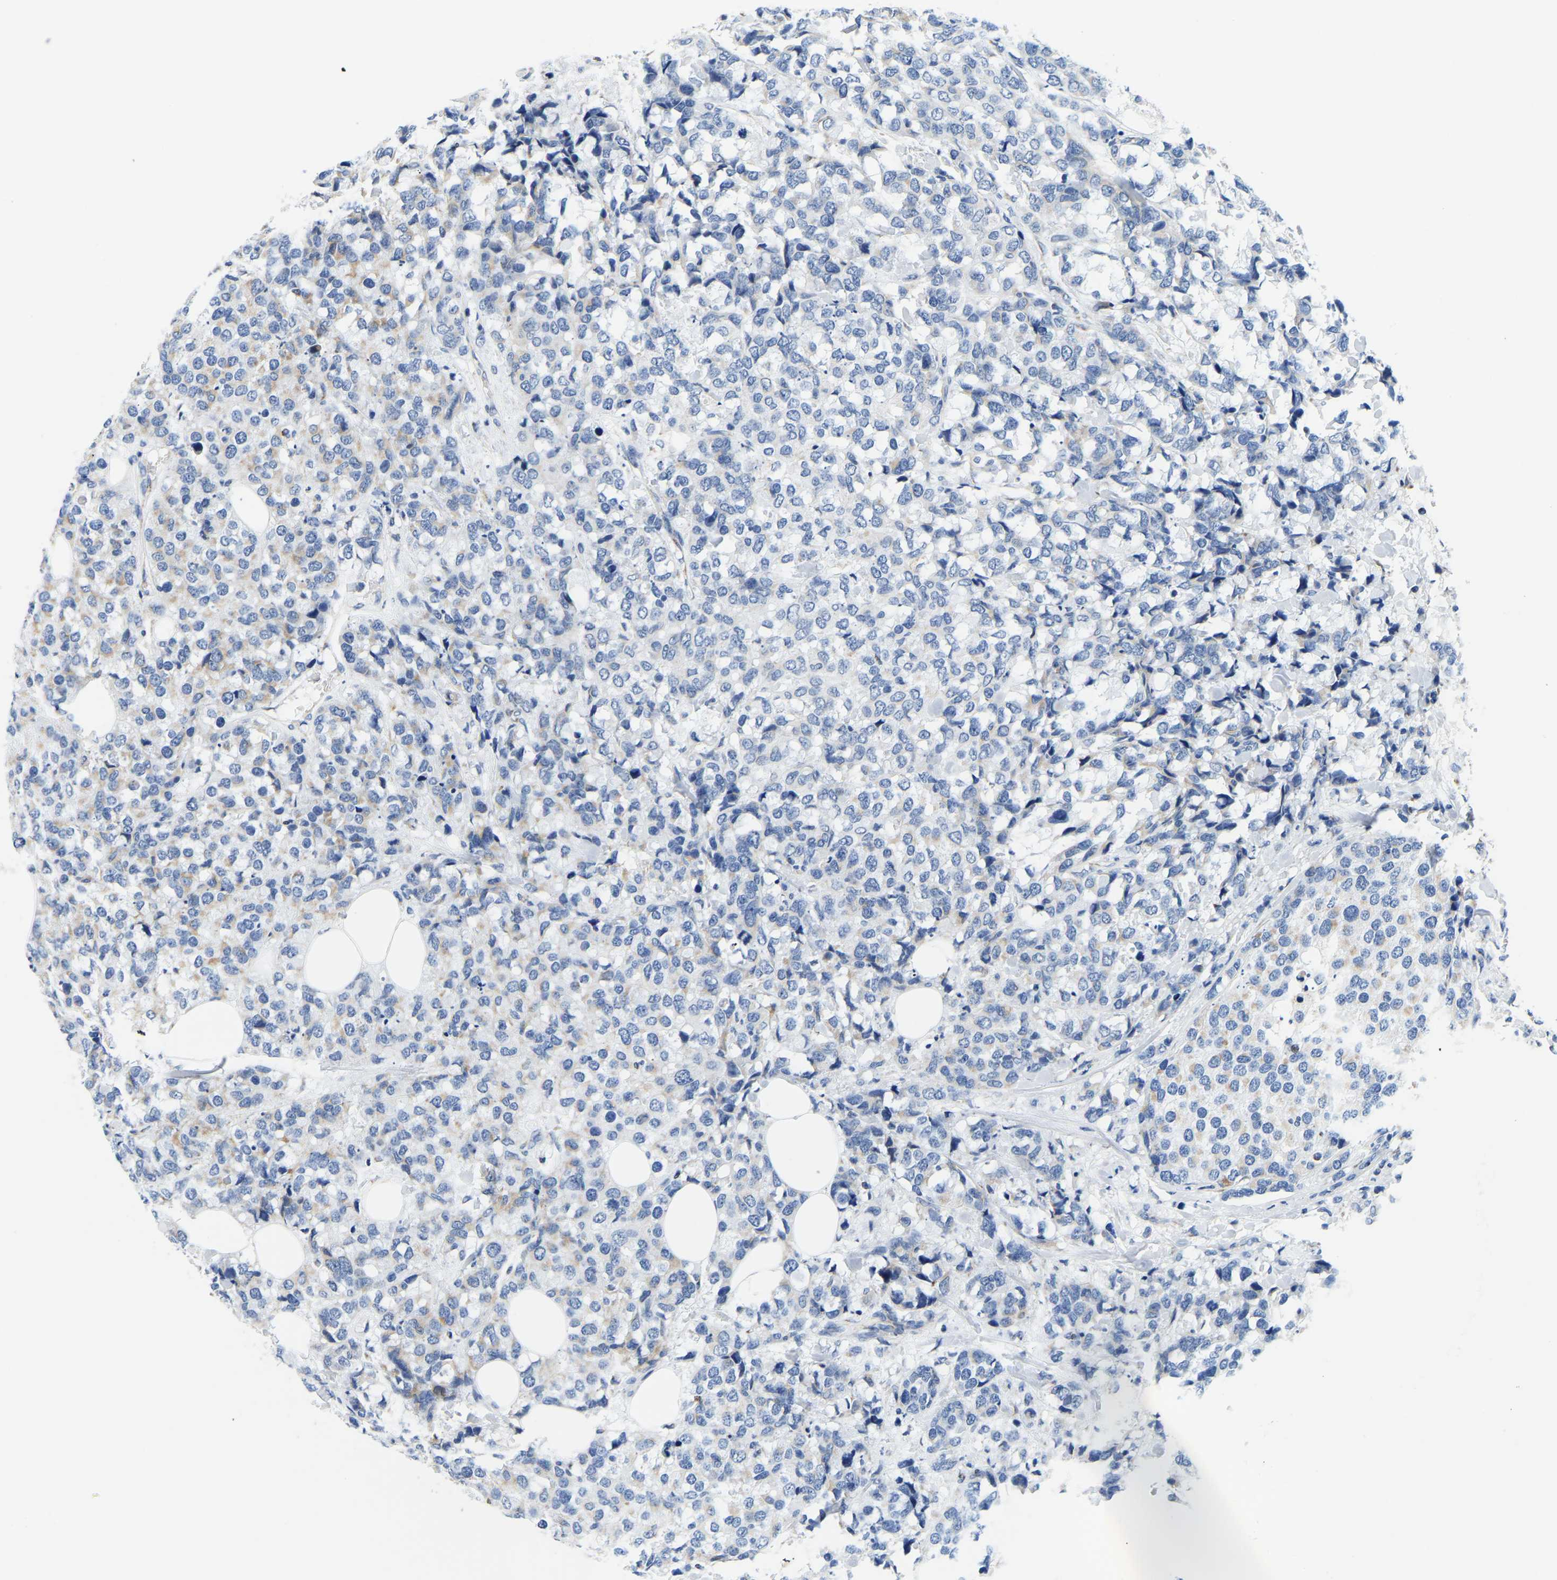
{"staining": {"intensity": "weak", "quantity": "<25%", "location": "cytoplasmic/membranous"}, "tissue": "breast cancer", "cell_type": "Tumor cells", "image_type": "cancer", "snomed": [{"axis": "morphology", "description": "Lobular carcinoma"}, {"axis": "topography", "description": "Breast"}], "caption": "The photomicrograph shows no staining of tumor cells in breast cancer. The staining was performed using DAB to visualize the protein expression in brown, while the nuclei were stained in blue with hematoxylin (Magnification: 20x).", "gene": "SFXN1", "patient": {"sex": "female", "age": 59}}